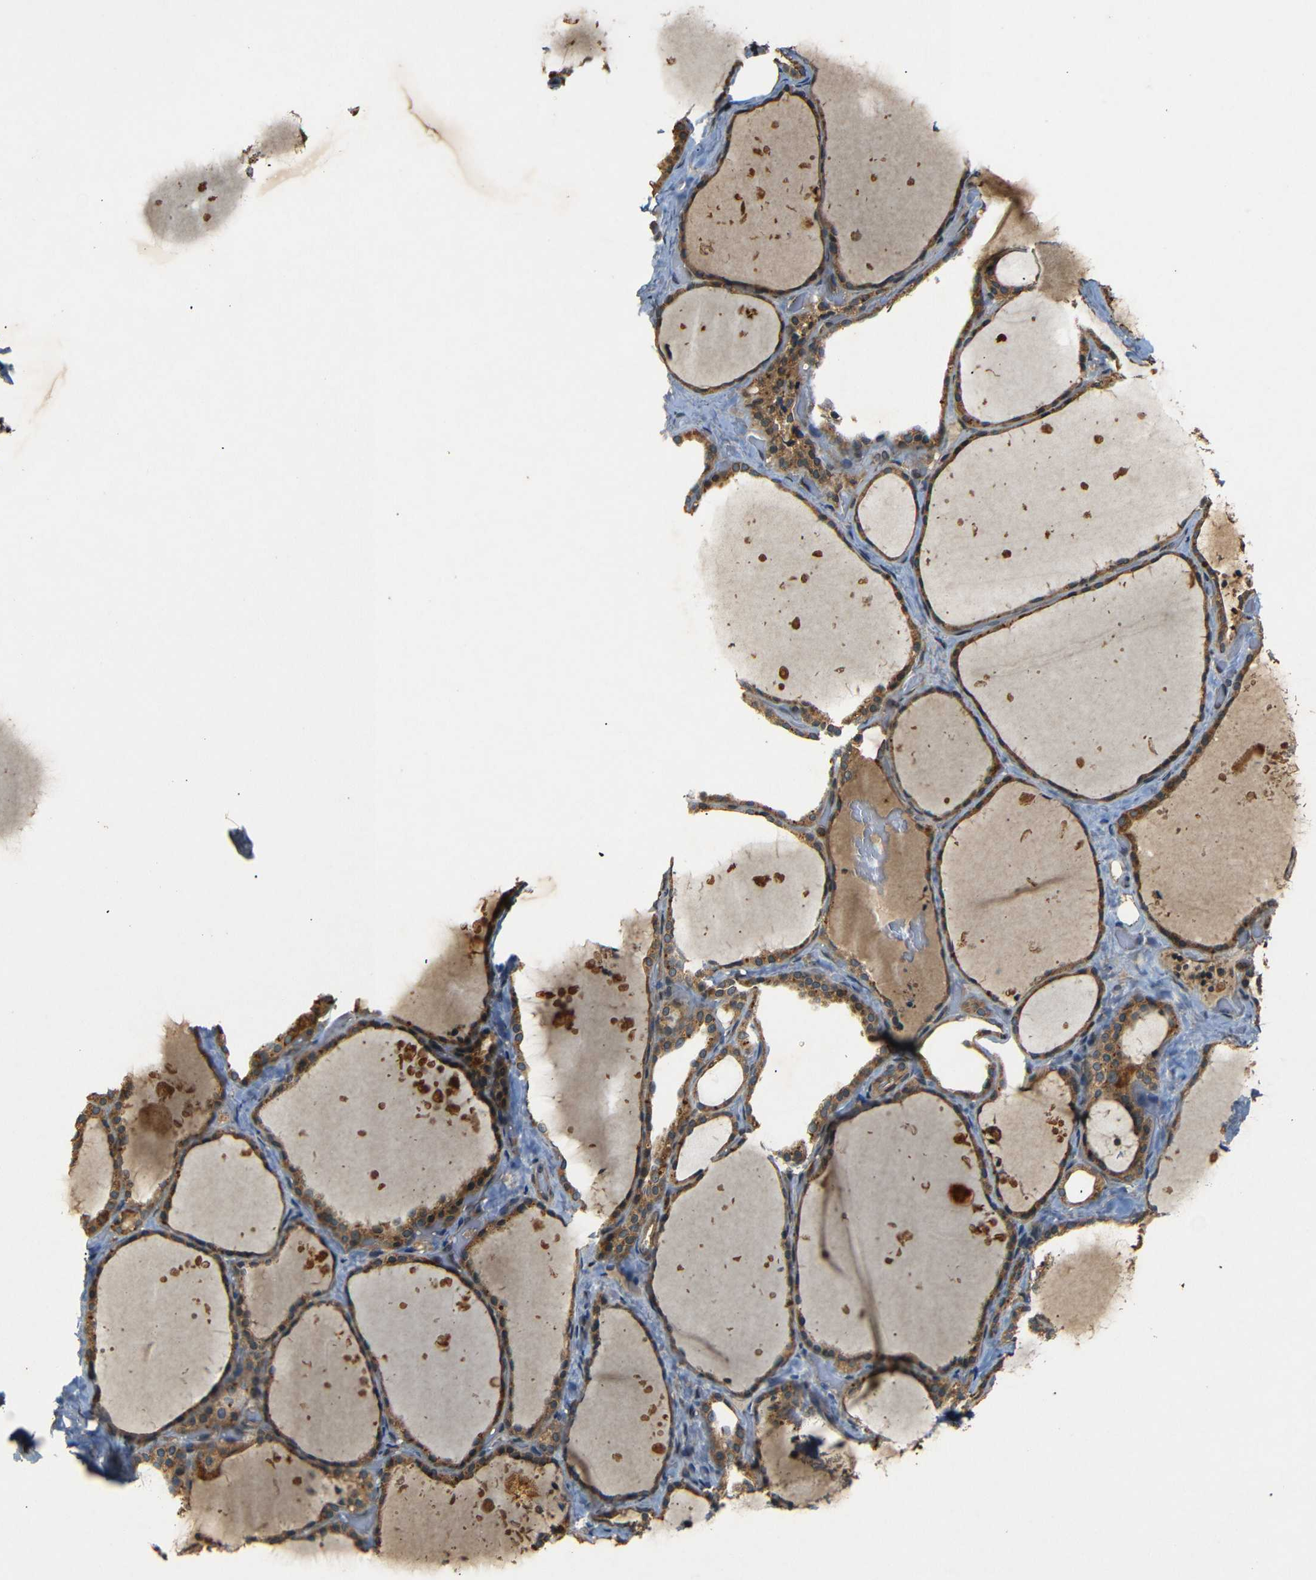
{"staining": {"intensity": "moderate", "quantity": ">75%", "location": "cytoplasmic/membranous"}, "tissue": "thyroid gland", "cell_type": "Glandular cells", "image_type": "normal", "snomed": [{"axis": "morphology", "description": "Normal tissue, NOS"}, {"axis": "topography", "description": "Thyroid gland"}], "caption": "A brown stain highlights moderate cytoplasmic/membranous staining of a protein in glandular cells of benign thyroid gland.", "gene": "TANK", "patient": {"sex": "female", "age": 44}}